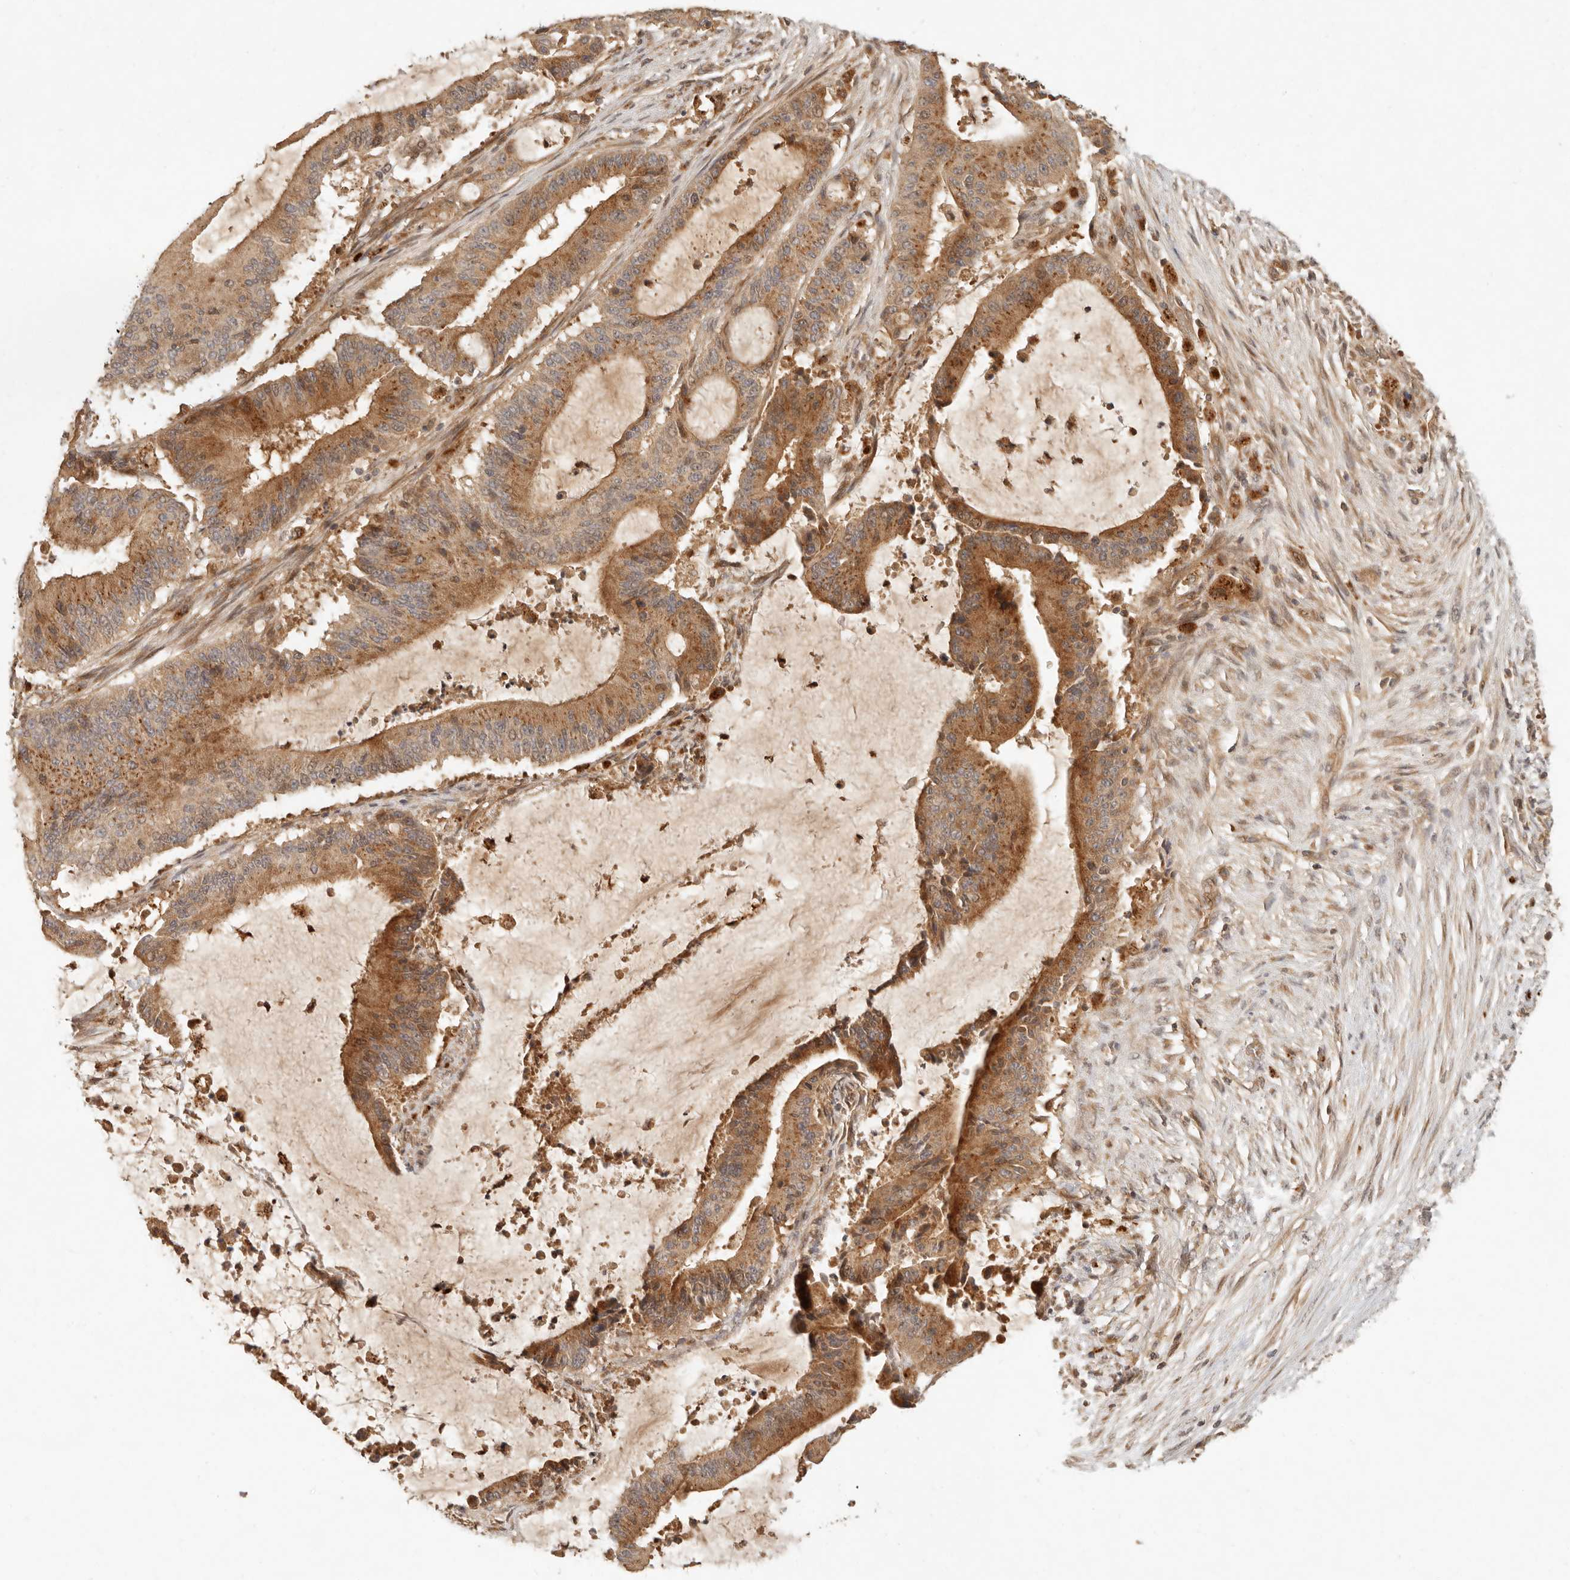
{"staining": {"intensity": "strong", "quantity": ">75%", "location": "cytoplasmic/membranous"}, "tissue": "liver cancer", "cell_type": "Tumor cells", "image_type": "cancer", "snomed": [{"axis": "morphology", "description": "Normal tissue, NOS"}, {"axis": "morphology", "description": "Cholangiocarcinoma"}, {"axis": "topography", "description": "Liver"}, {"axis": "topography", "description": "Peripheral nerve tissue"}], "caption": "A brown stain shows strong cytoplasmic/membranous expression of a protein in human liver cholangiocarcinoma tumor cells. (Stains: DAB in brown, nuclei in blue, Microscopy: brightfield microscopy at high magnification).", "gene": "ANKRD61", "patient": {"sex": "female", "age": 73}}